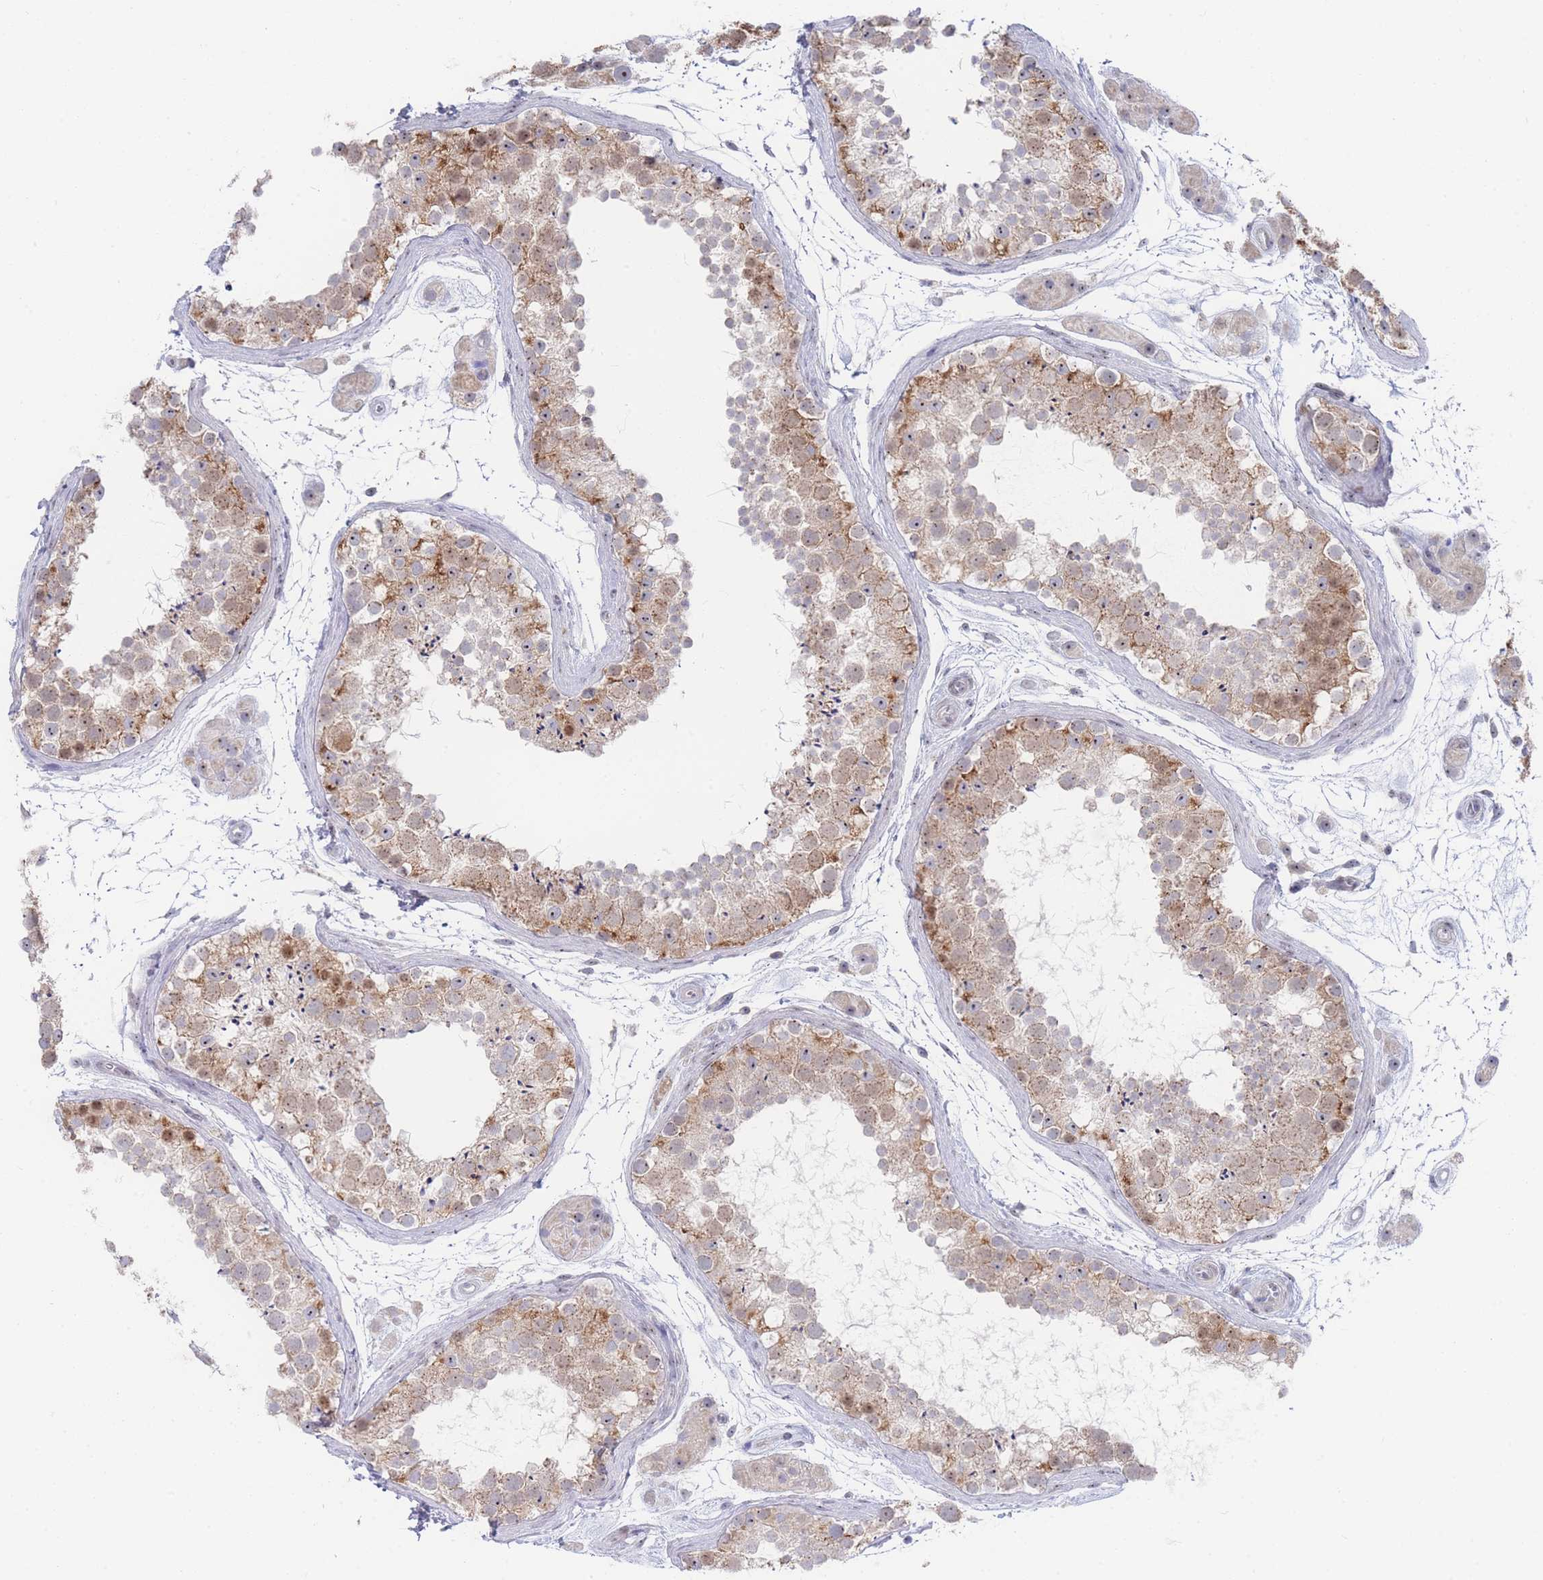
{"staining": {"intensity": "moderate", "quantity": "<25%", "location": "cytoplasmic/membranous,nuclear"}, "tissue": "testis", "cell_type": "Cells in seminiferous ducts", "image_type": "normal", "snomed": [{"axis": "morphology", "description": "Normal tissue, NOS"}, {"axis": "topography", "description": "Testis"}], "caption": "Immunohistochemical staining of normal human testis demonstrates moderate cytoplasmic/membranous,nuclear protein positivity in about <25% of cells in seminiferous ducts. The staining was performed using DAB (3,3'-diaminobenzidine), with brown indicating positive protein expression. Nuclei are stained blue with hematoxylin.", "gene": "ZNF142", "patient": {"sex": "male", "age": 41}}